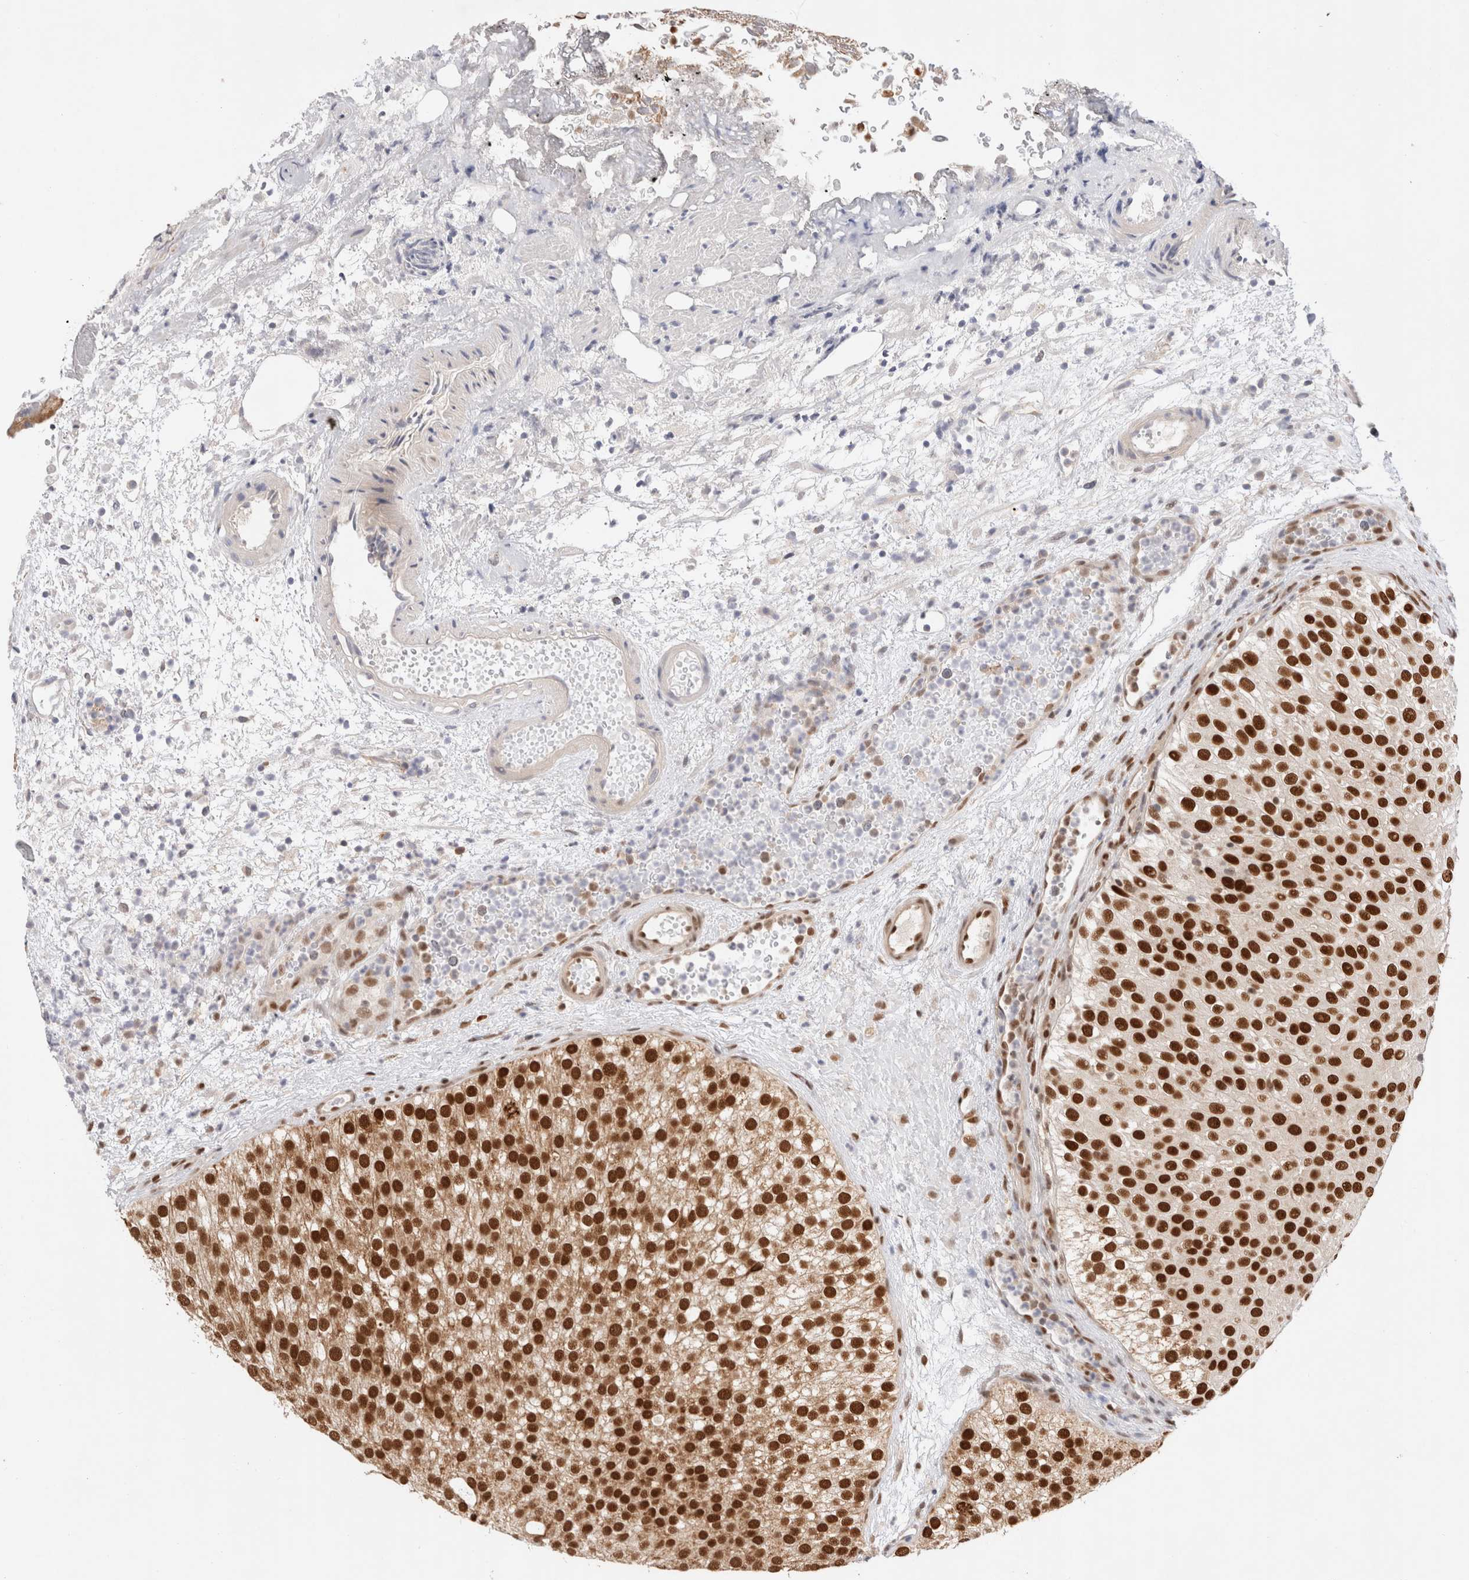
{"staining": {"intensity": "strong", "quantity": ">75%", "location": "nuclear"}, "tissue": "urothelial cancer", "cell_type": "Tumor cells", "image_type": "cancer", "snomed": [{"axis": "morphology", "description": "Urothelial carcinoma, Low grade"}, {"axis": "topography", "description": "Urinary bladder"}], "caption": "This photomicrograph demonstrates immunohistochemistry staining of human urothelial cancer, with high strong nuclear positivity in approximately >75% of tumor cells.", "gene": "GTF2I", "patient": {"sex": "male", "age": 78}}